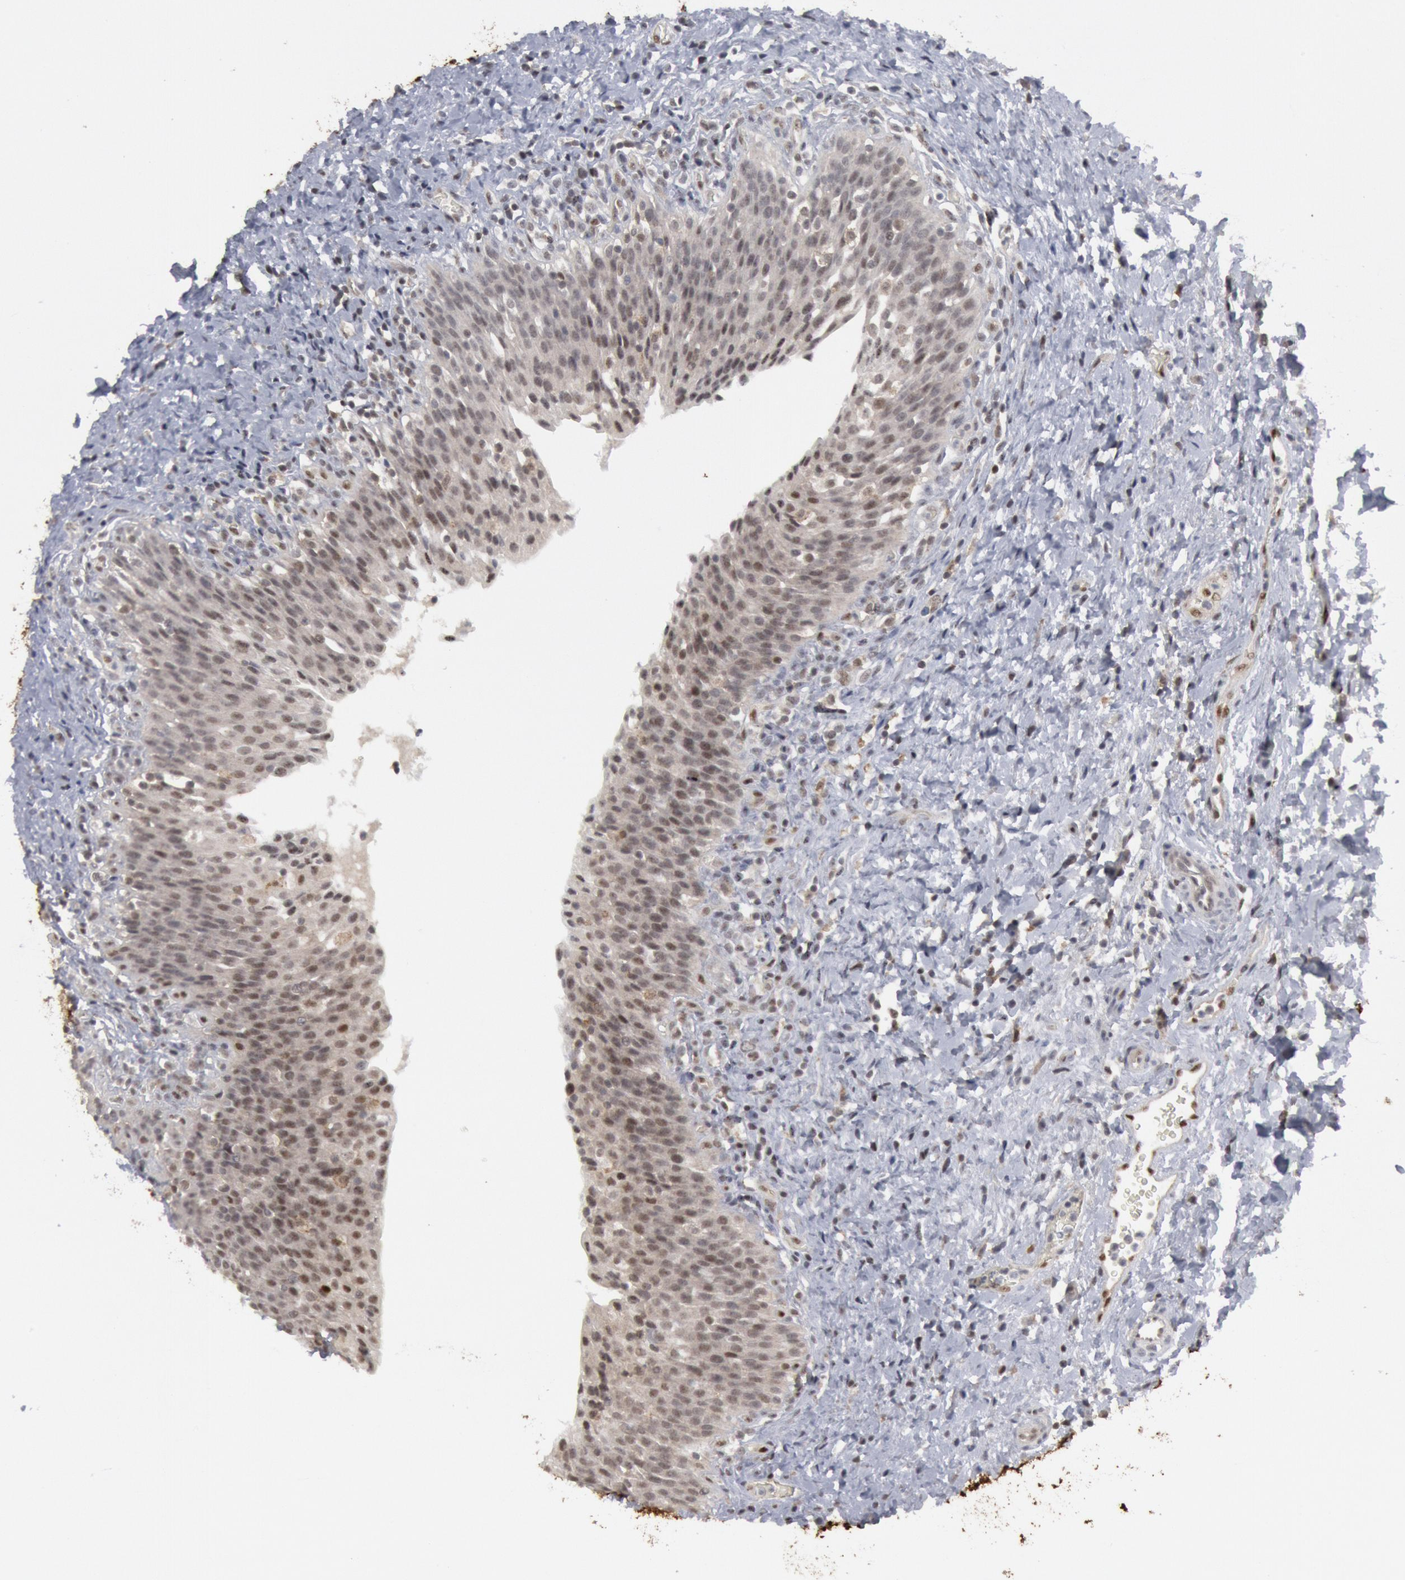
{"staining": {"intensity": "weak", "quantity": "25%-75%", "location": "nuclear"}, "tissue": "urinary bladder", "cell_type": "Urothelial cells", "image_type": "normal", "snomed": [{"axis": "morphology", "description": "Normal tissue, NOS"}, {"axis": "topography", "description": "Urinary bladder"}], "caption": "High-power microscopy captured an immunohistochemistry (IHC) histopathology image of benign urinary bladder, revealing weak nuclear positivity in approximately 25%-75% of urothelial cells. The staining was performed using DAB (3,3'-diaminobenzidine), with brown indicating positive protein expression. Nuclei are stained blue with hematoxylin.", "gene": "FOXO1", "patient": {"sex": "male", "age": 51}}